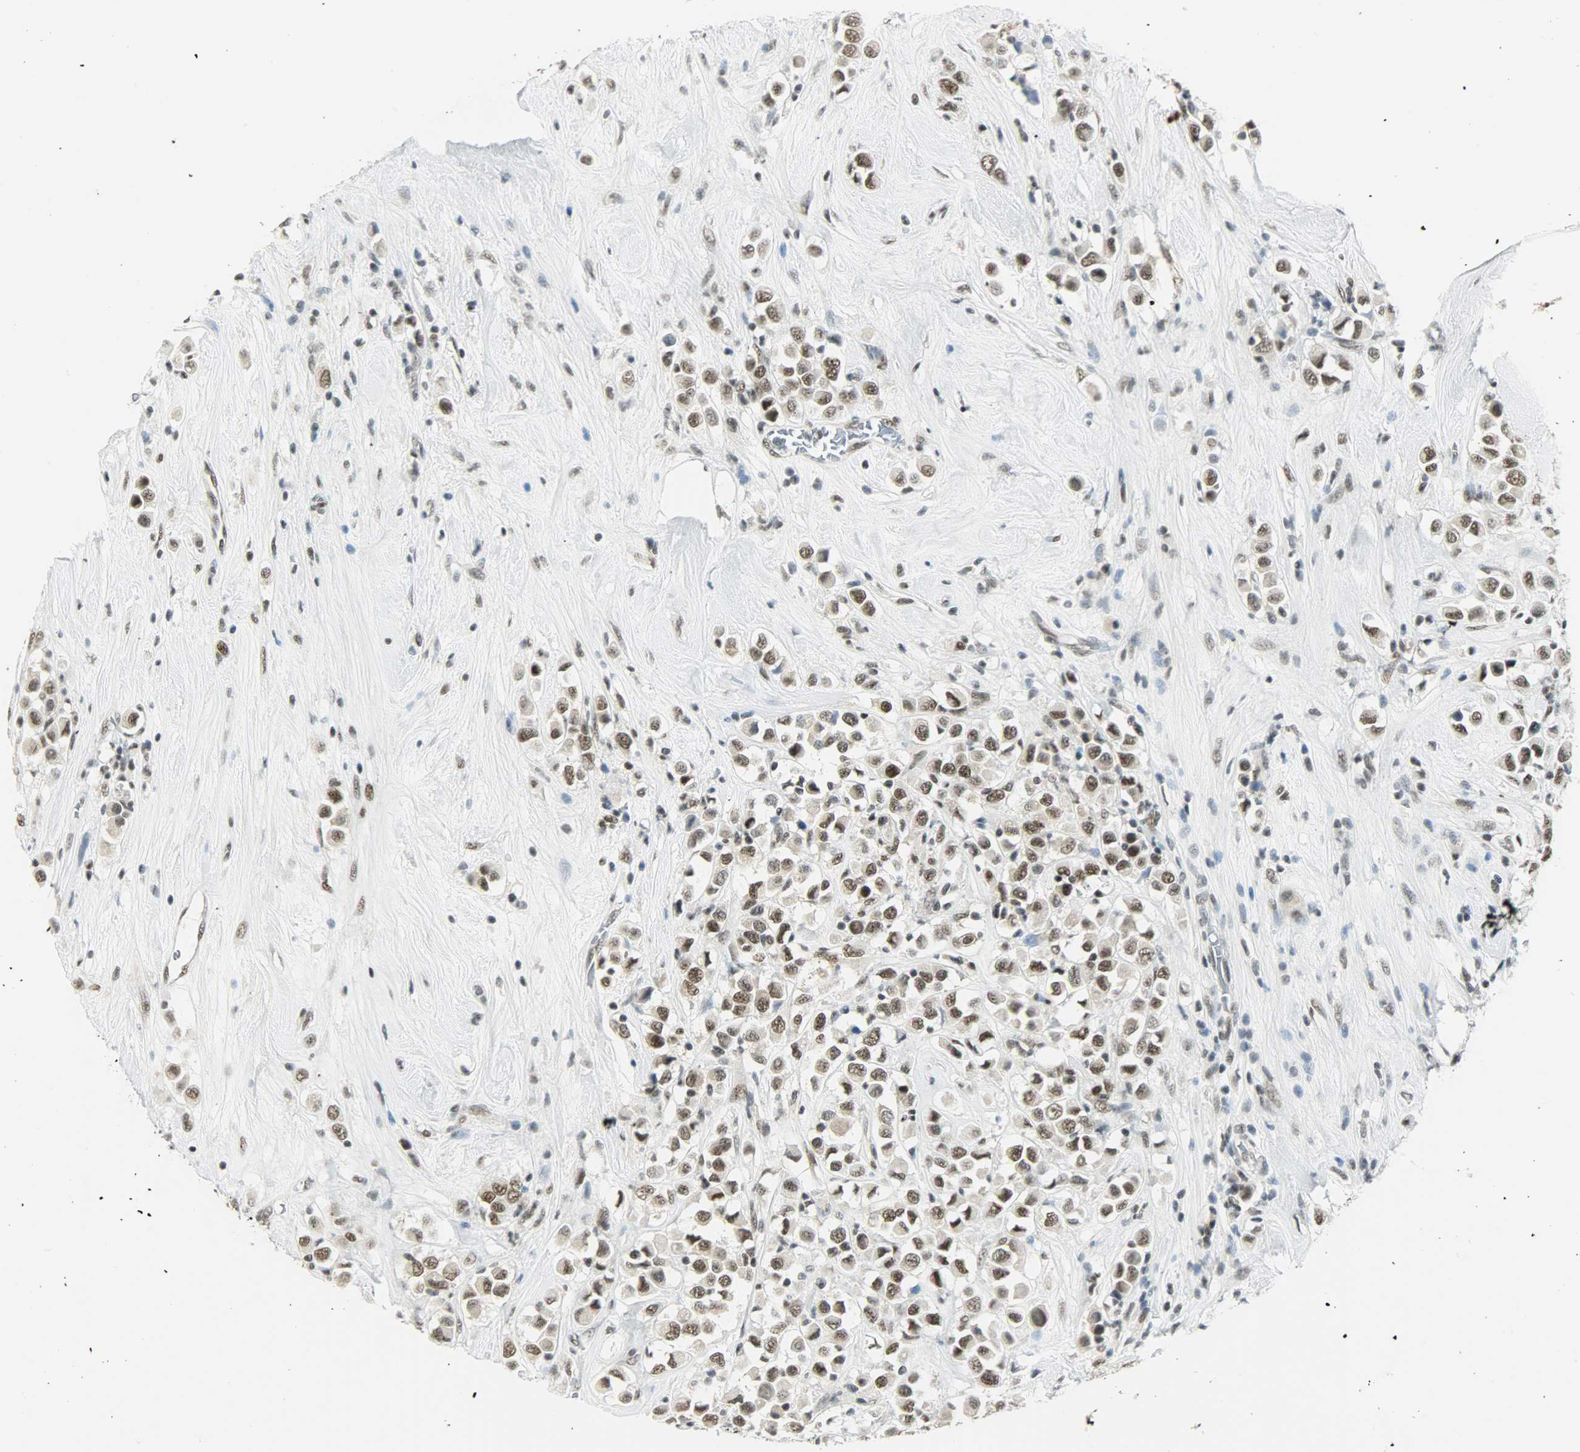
{"staining": {"intensity": "strong", "quantity": ">75%", "location": "nuclear"}, "tissue": "breast cancer", "cell_type": "Tumor cells", "image_type": "cancer", "snomed": [{"axis": "morphology", "description": "Duct carcinoma"}, {"axis": "topography", "description": "Breast"}], "caption": "Breast intraductal carcinoma stained with a protein marker exhibits strong staining in tumor cells.", "gene": "SUGP1", "patient": {"sex": "female", "age": 61}}